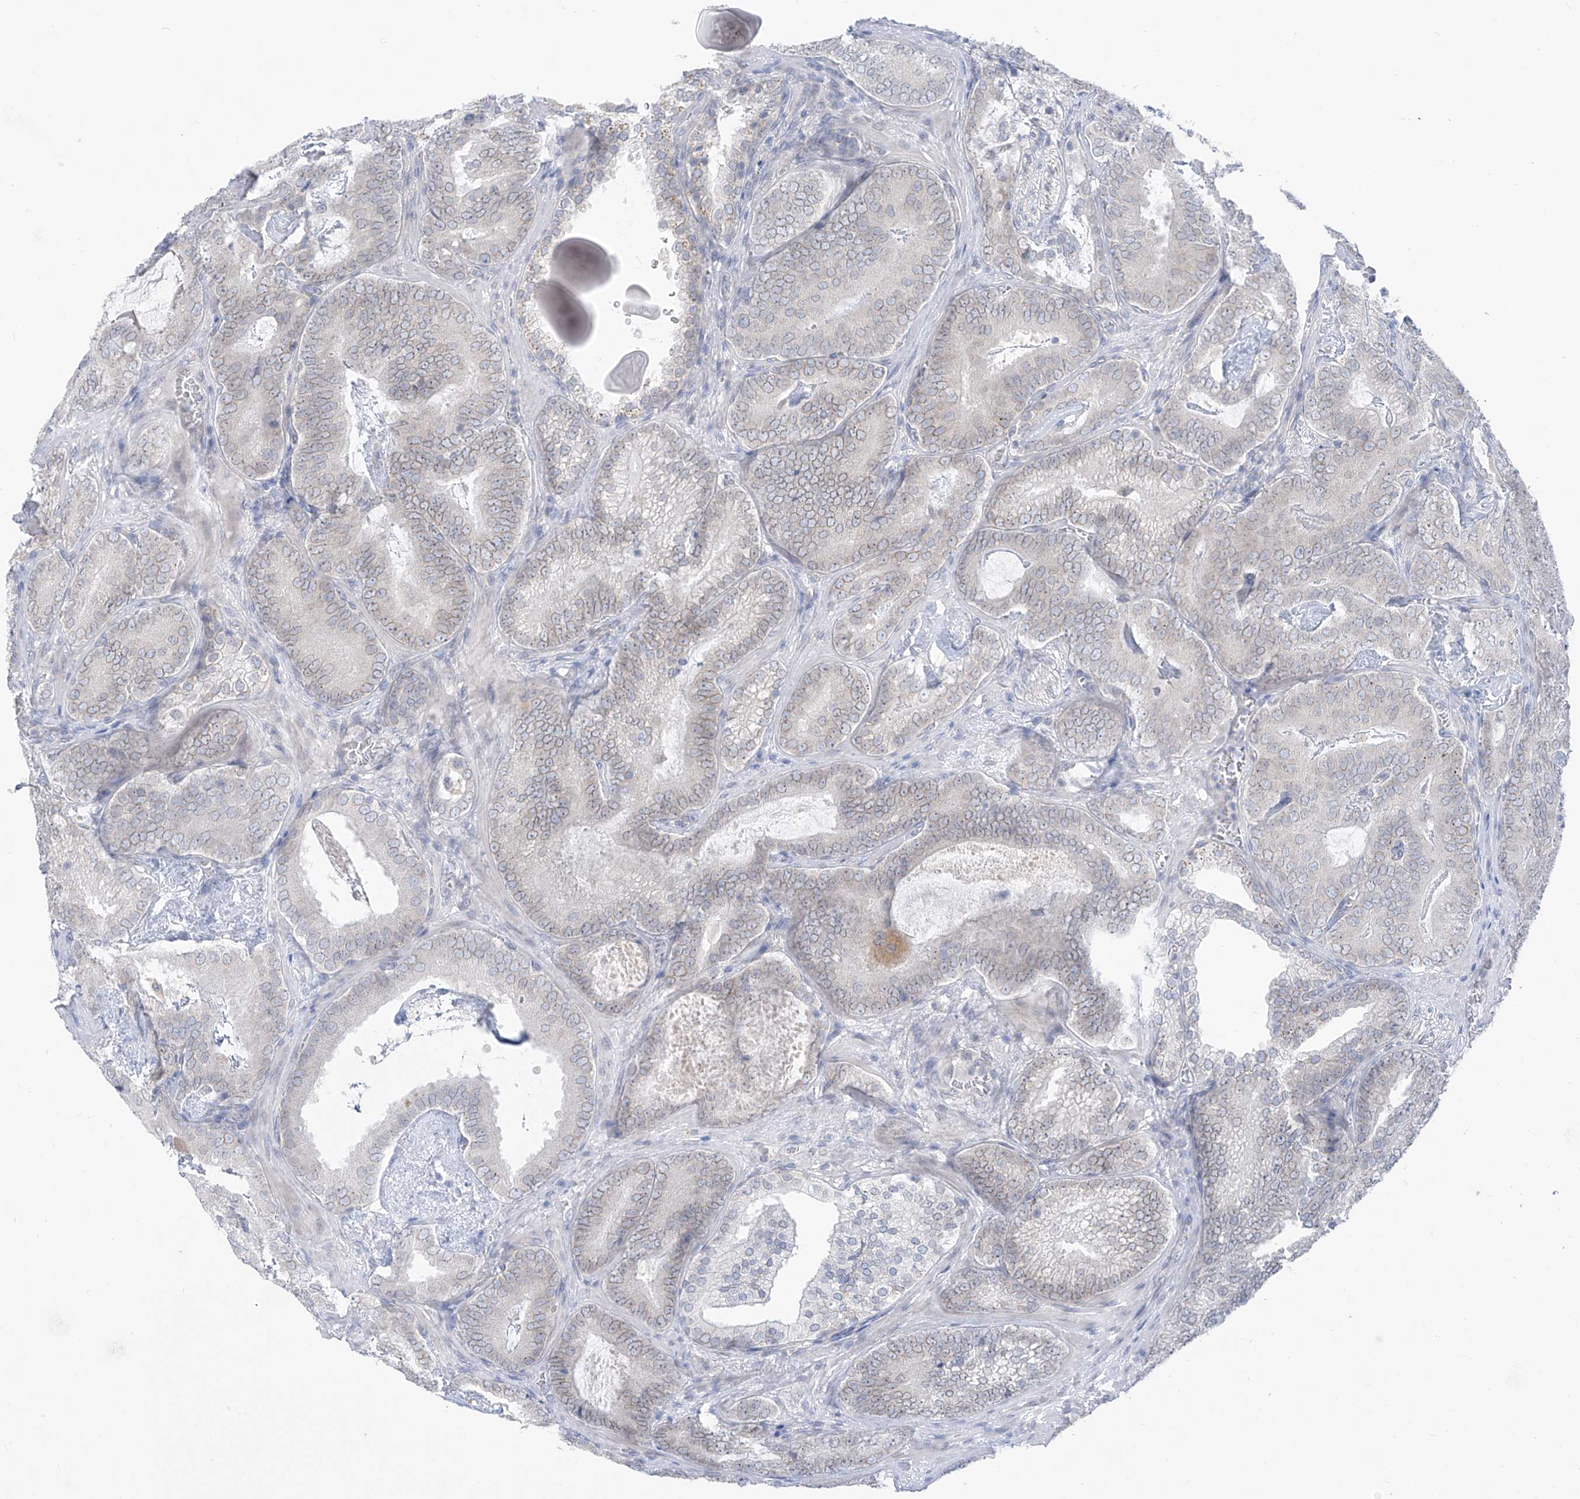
{"staining": {"intensity": "weak", "quantity": "25%-75%", "location": "cytoplasmic/membranous,nuclear"}, "tissue": "prostate cancer", "cell_type": "Tumor cells", "image_type": "cancer", "snomed": [{"axis": "morphology", "description": "Adenocarcinoma, High grade"}, {"axis": "topography", "description": "Prostate"}], "caption": "Immunohistochemistry (IHC) of prostate cancer demonstrates low levels of weak cytoplasmic/membranous and nuclear expression in approximately 25%-75% of tumor cells. Using DAB (brown) and hematoxylin (blue) stains, captured at high magnification using brightfield microscopy.", "gene": "KRTAP25-1", "patient": {"sex": "male", "age": 66}}